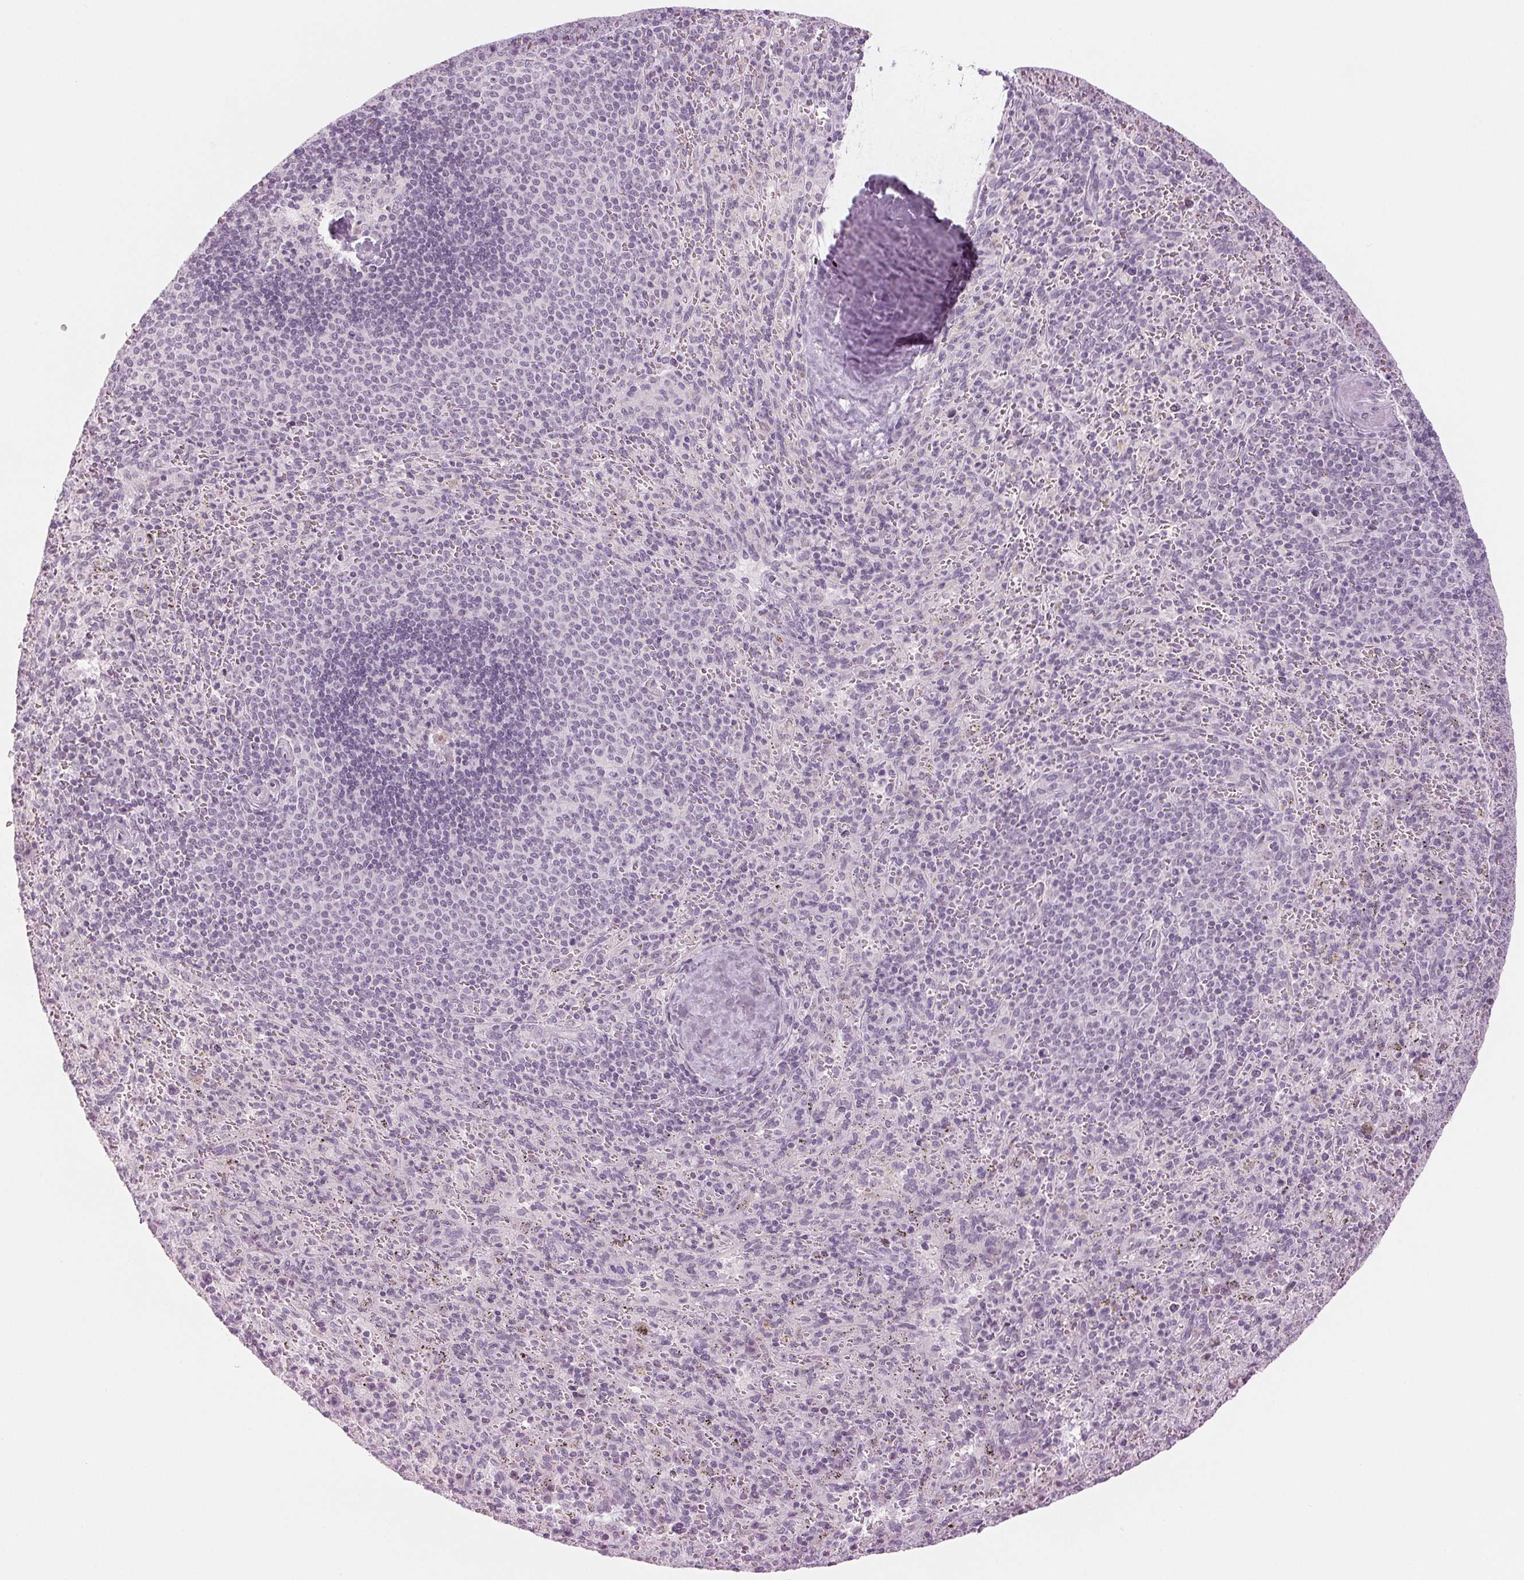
{"staining": {"intensity": "negative", "quantity": "none", "location": "none"}, "tissue": "spleen", "cell_type": "Cells in red pulp", "image_type": "normal", "snomed": [{"axis": "morphology", "description": "Normal tissue, NOS"}, {"axis": "topography", "description": "Spleen"}], "caption": "This is an immunohistochemistry (IHC) micrograph of unremarkable spleen. There is no expression in cells in red pulp.", "gene": "EHHADH", "patient": {"sex": "male", "age": 57}}